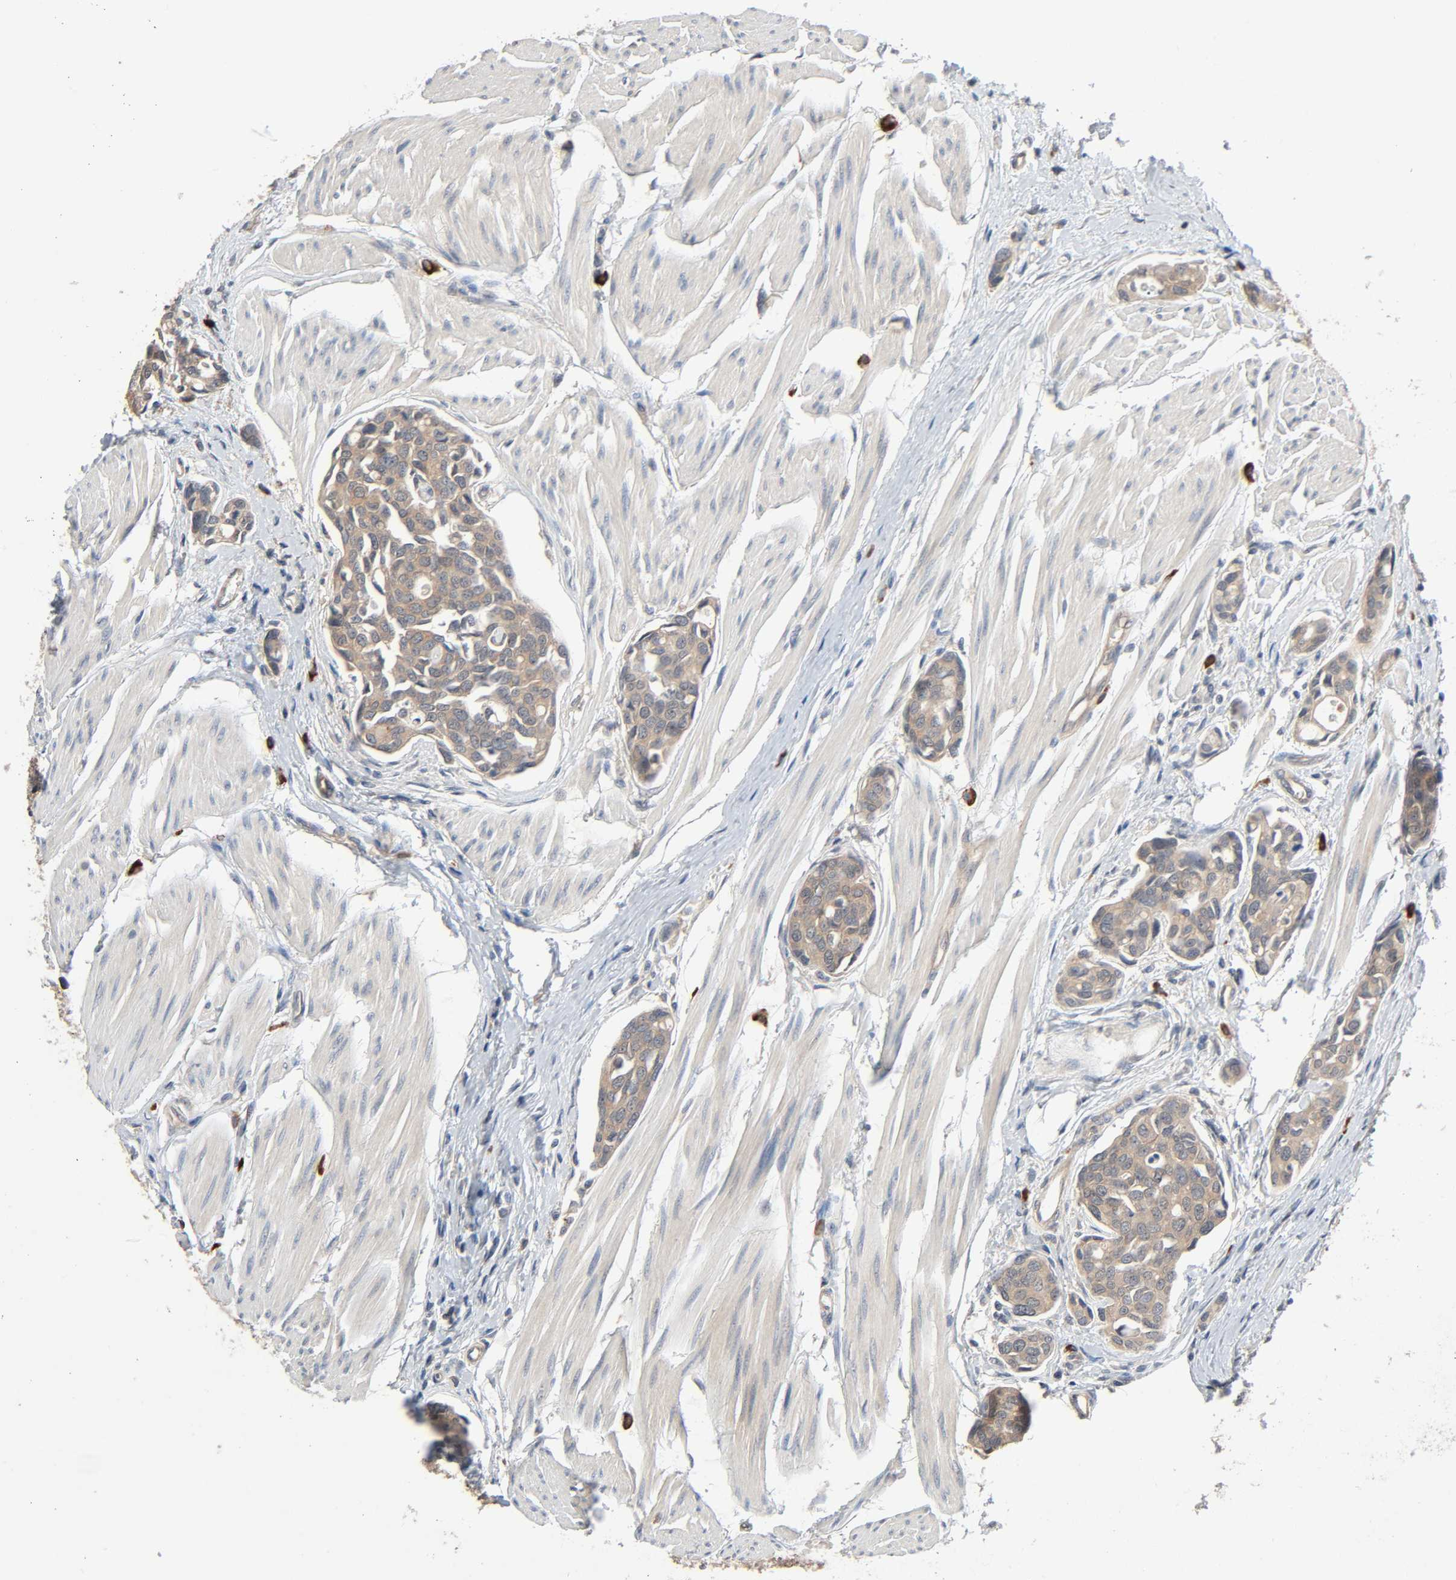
{"staining": {"intensity": "weak", "quantity": ">75%", "location": "cytoplasmic/membranous"}, "tissue": "urothelial cancer", "cell_type": "Tumor cells", "image_type": "cancer", "snomed": [{"axis": "morphology", "description": "Urothelial carcinoma, High grade"}, {"axis": "topography", "description": "Urinary bladder"}], "caption": "Human urothelial cancer stained for a protein (brown) shows weak cytoplasmic/membranous positive expression in approximately >75% of tumor cells.", "gene": "PPP2R1B", "patient": {"sex": "male", "age": 78}}